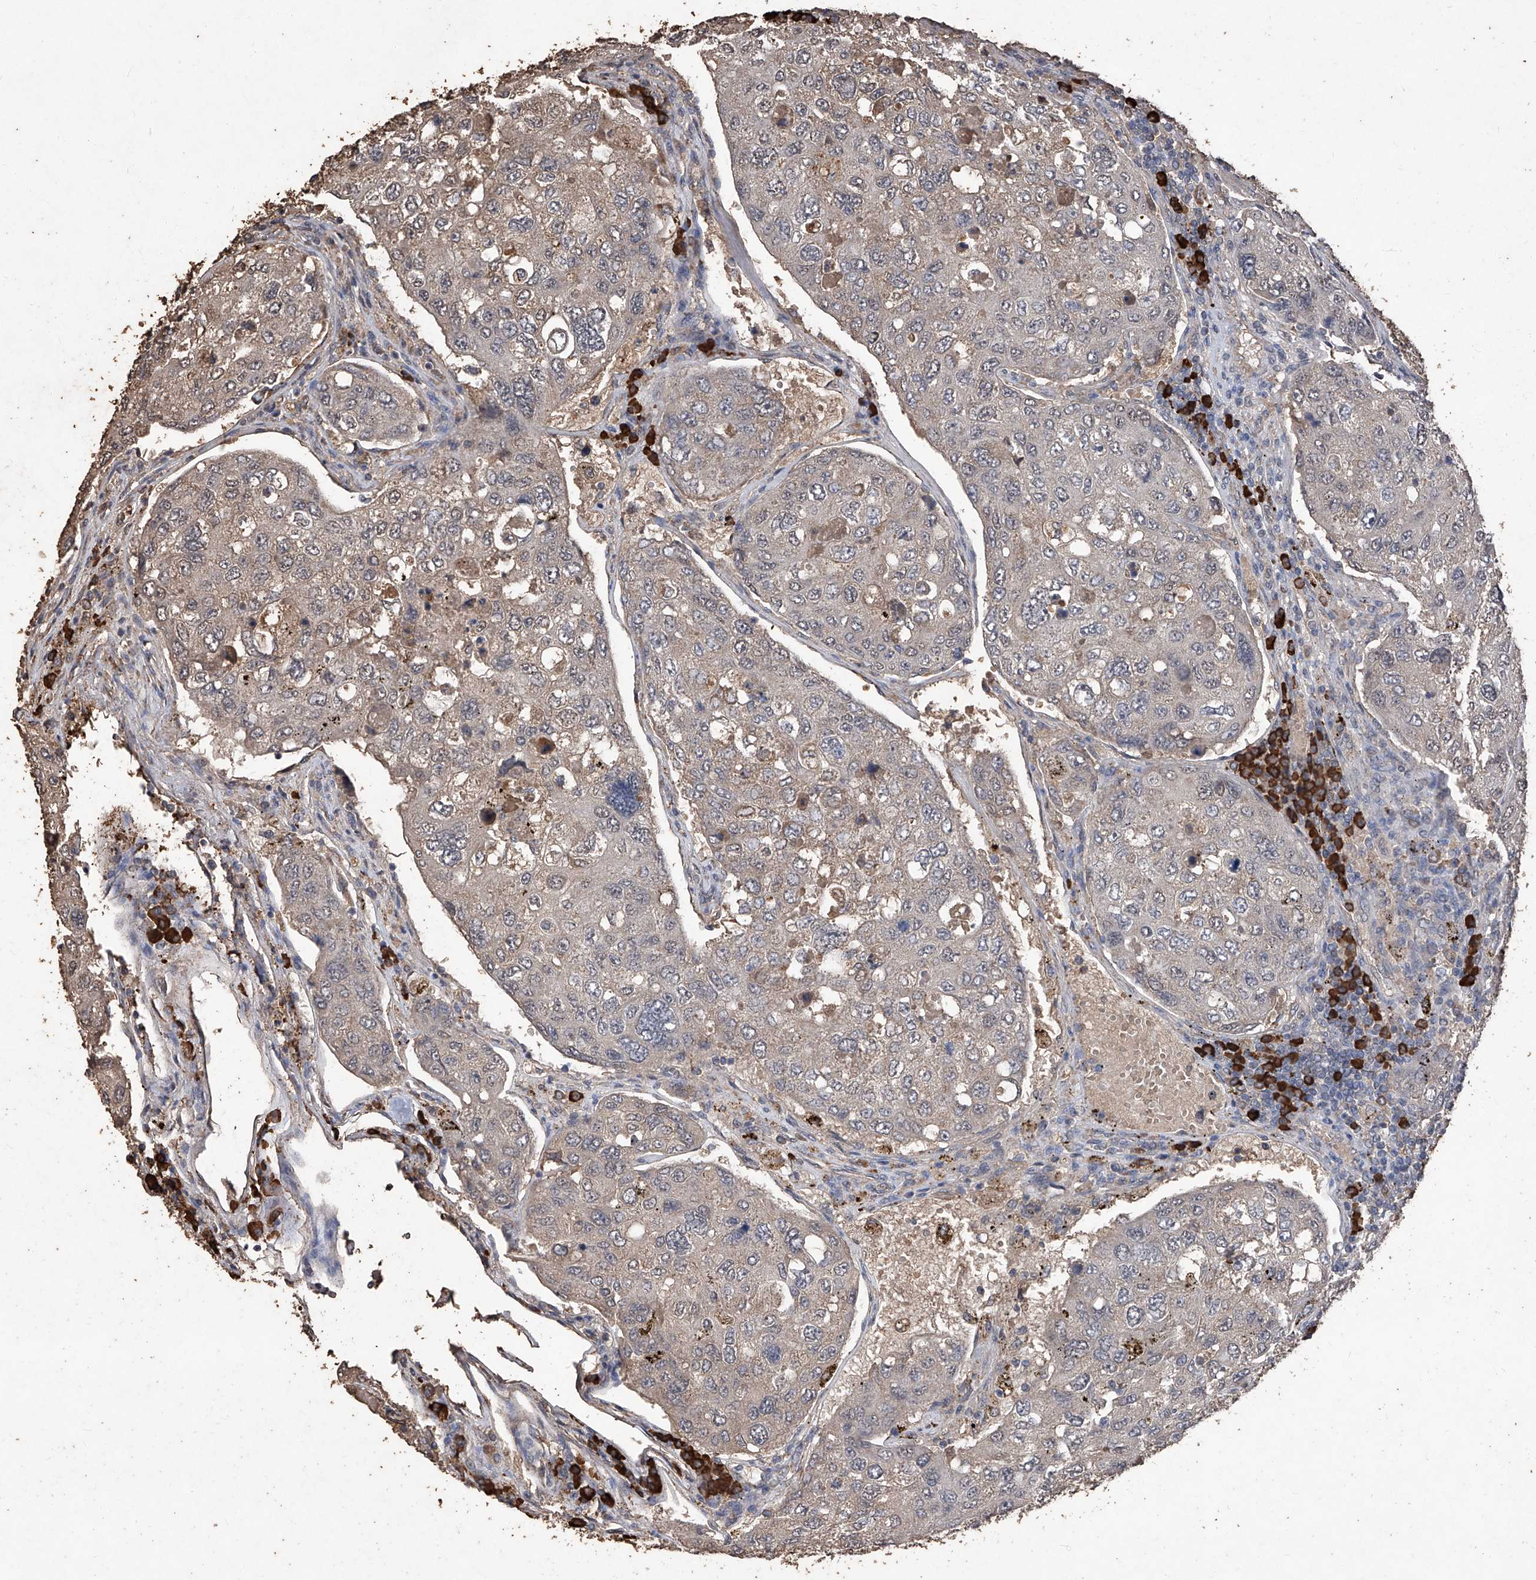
{"staining": {"intensity": "weak", "quantity": "25%-75%", "location": "cytoplasmic/membranous"}, "tissue": "urothelial cancer", "cell_type": "Tumor cells", "image_type": "cancer", "snomed": [{"axis": "morphology", "description": "Urothelial carcinoma, High grade"}, {"axis": "topography", "description": "Lymph node"}, {"axis": "topography", "description": "Urinary bladder"}], "caption": "Urothelial cancer tissue reveals weak cytoplasmic/membranous expression in about 25%-75% of tumor cells, visualized by immunohistochemistry.", "gene": "EML1", "patient": {"sex": "male", "age": 51}}